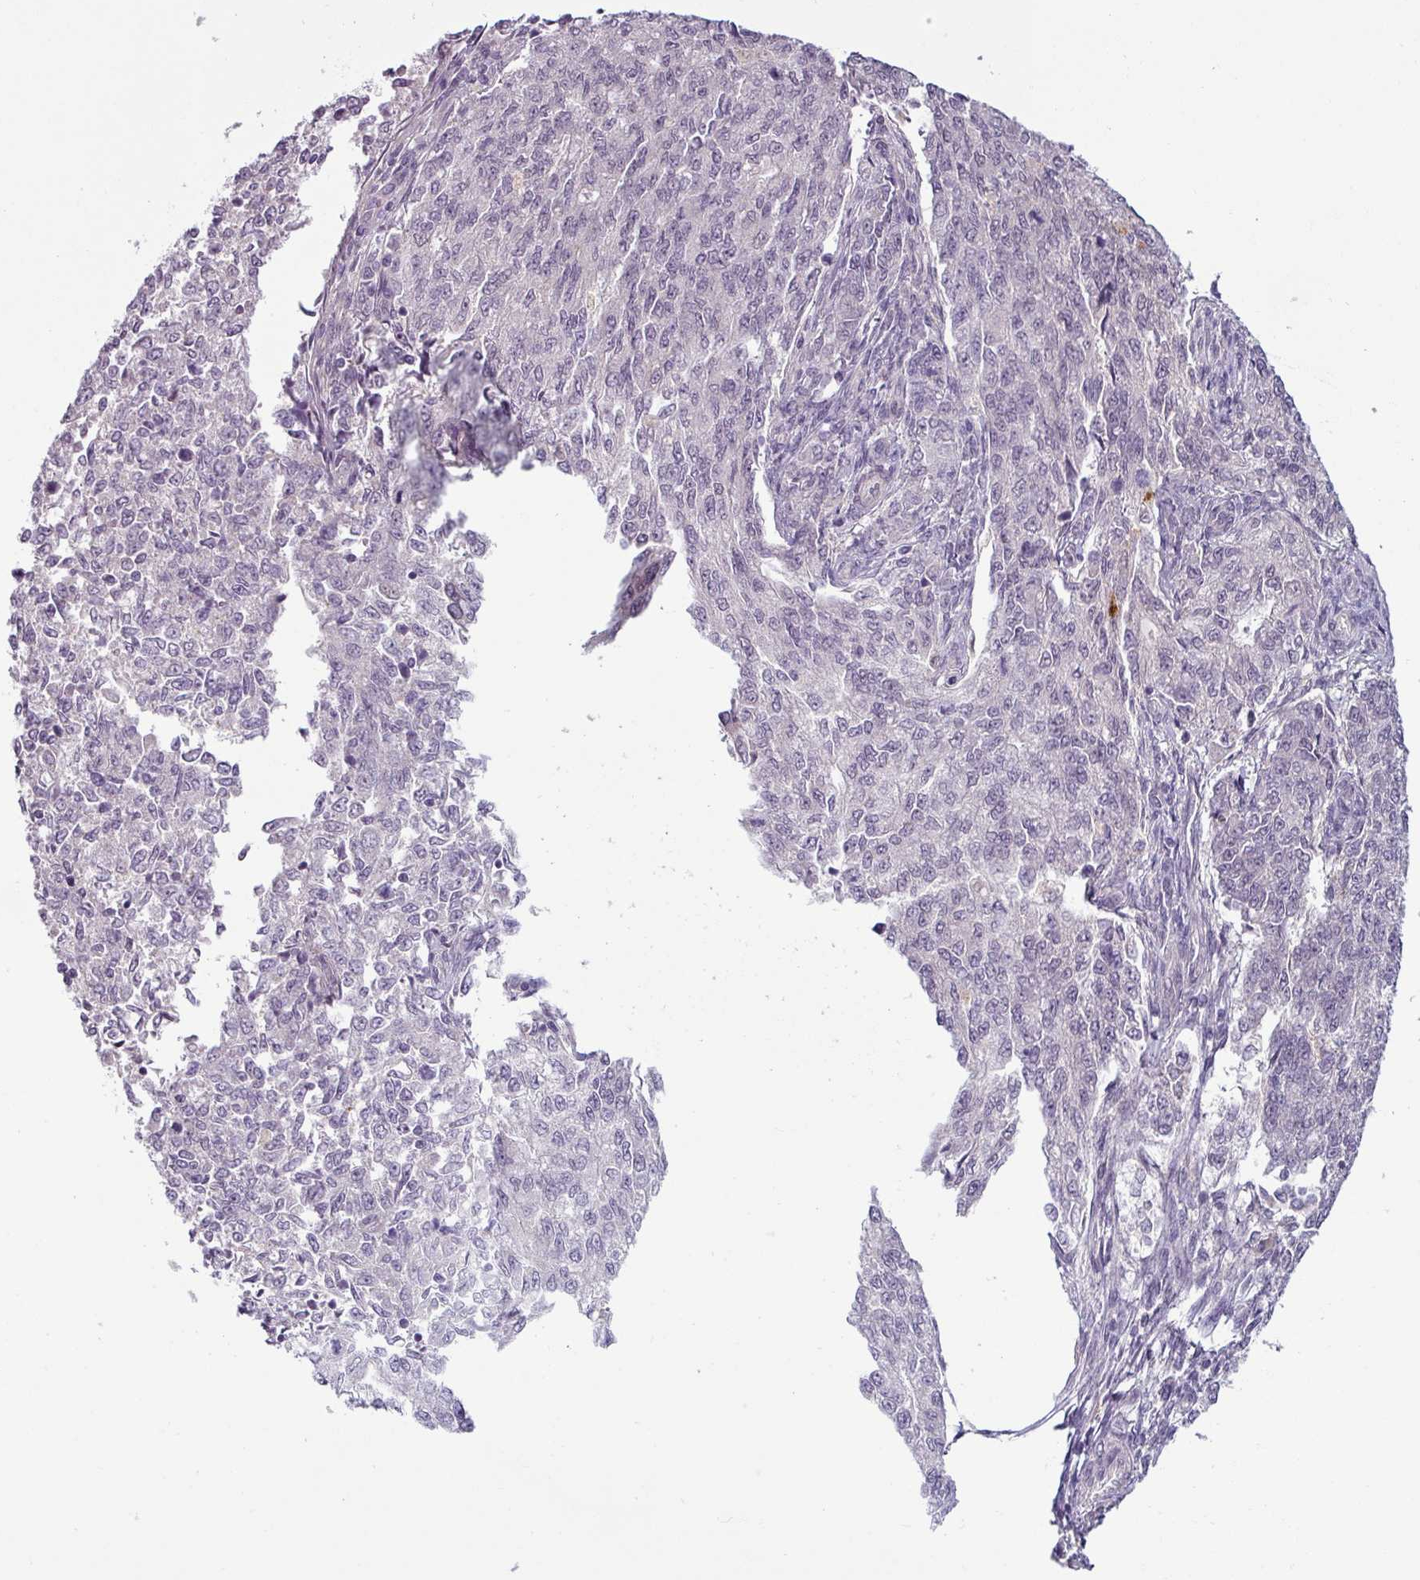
{"staining": {"intensity": "negative", "quantity": "none", "location": "none"}, "tissue": "endometrial cancer", "cell_type": "Tumor cells", "image_type": "cancer", "snomed": [{"axis": "morphology", "description": "Adenocarcinoma, NOS"}, {"axis": "topography", "description": "Endometrium"}], "caption": "An immunohistochemistry image of endometrial cancer (adenocarcinoma) is shown. There is no staining in tumor cells of endometrial cancer (adenocarcinoma). The staining was performed using DAB (3,3'-diaminobenzidine) to visualize the protein expression in brown, while the nuclei were stained in blue with hematoxylin (Magnification: 20x).", "gene": "UVSSA", "patient": {"sex": "female", "age": 50}}